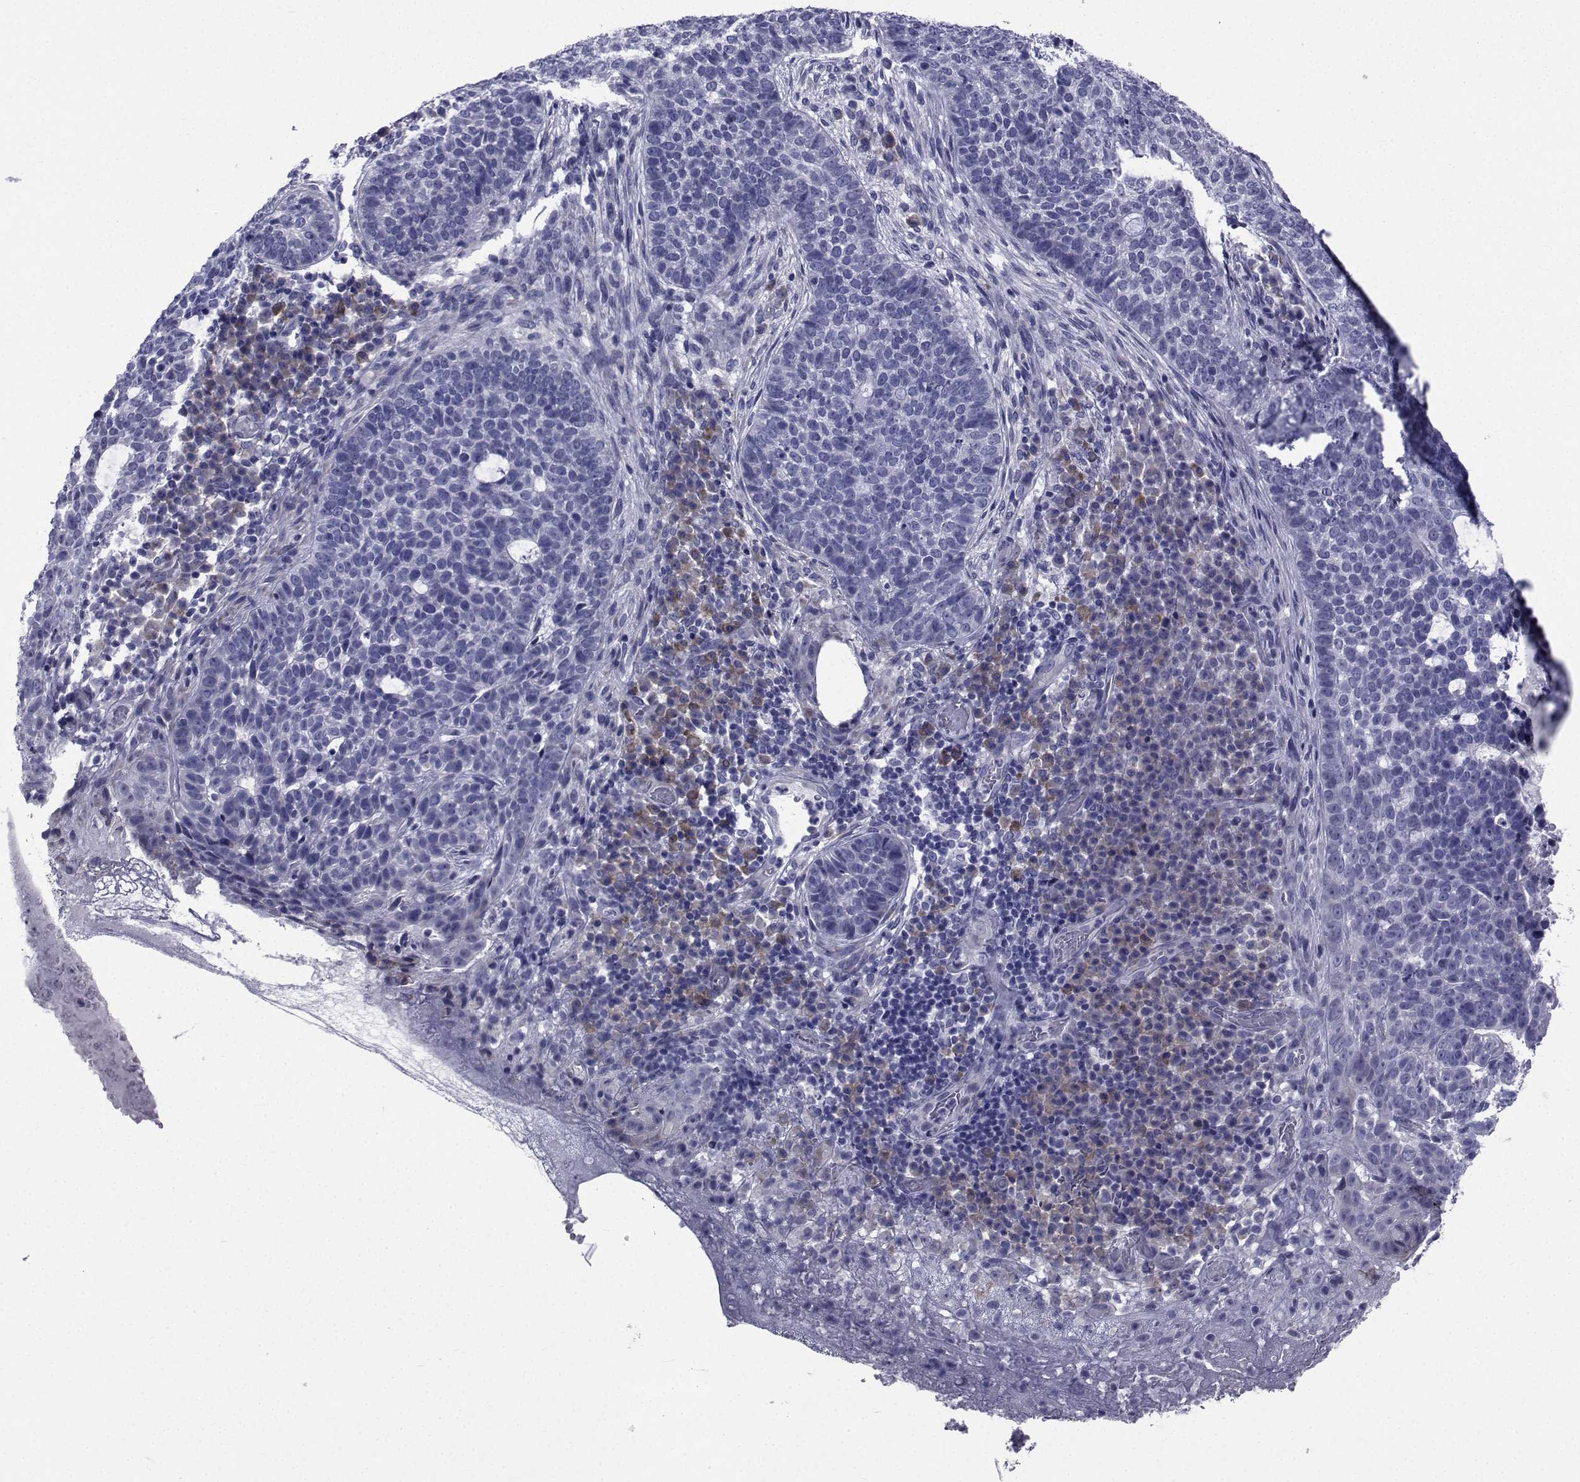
{"staining": {"intensity": "negative", "quantity": "none", "location": "none"}, "tissue": "skin cancer", "cell_type": "Tumor cells", "image_type": "cancer", "snomed": [{"axis": "morphology", "description": "Basal cell carcinoma"}, {"axis": "topography", "description": "Skin"}], "caption": "The immunohistochemistry (IHC) image has no significant positivity in tumor cells of basal cell carcinoma (skin) tissue. The staining was performed using DAB to visualize the protein expression in brown, while the nuclei were stained in blue with hematoxylin (Magnification: 20x).", "gene": "ROPN1", "patient": {"sex": "female", "age": 69}}